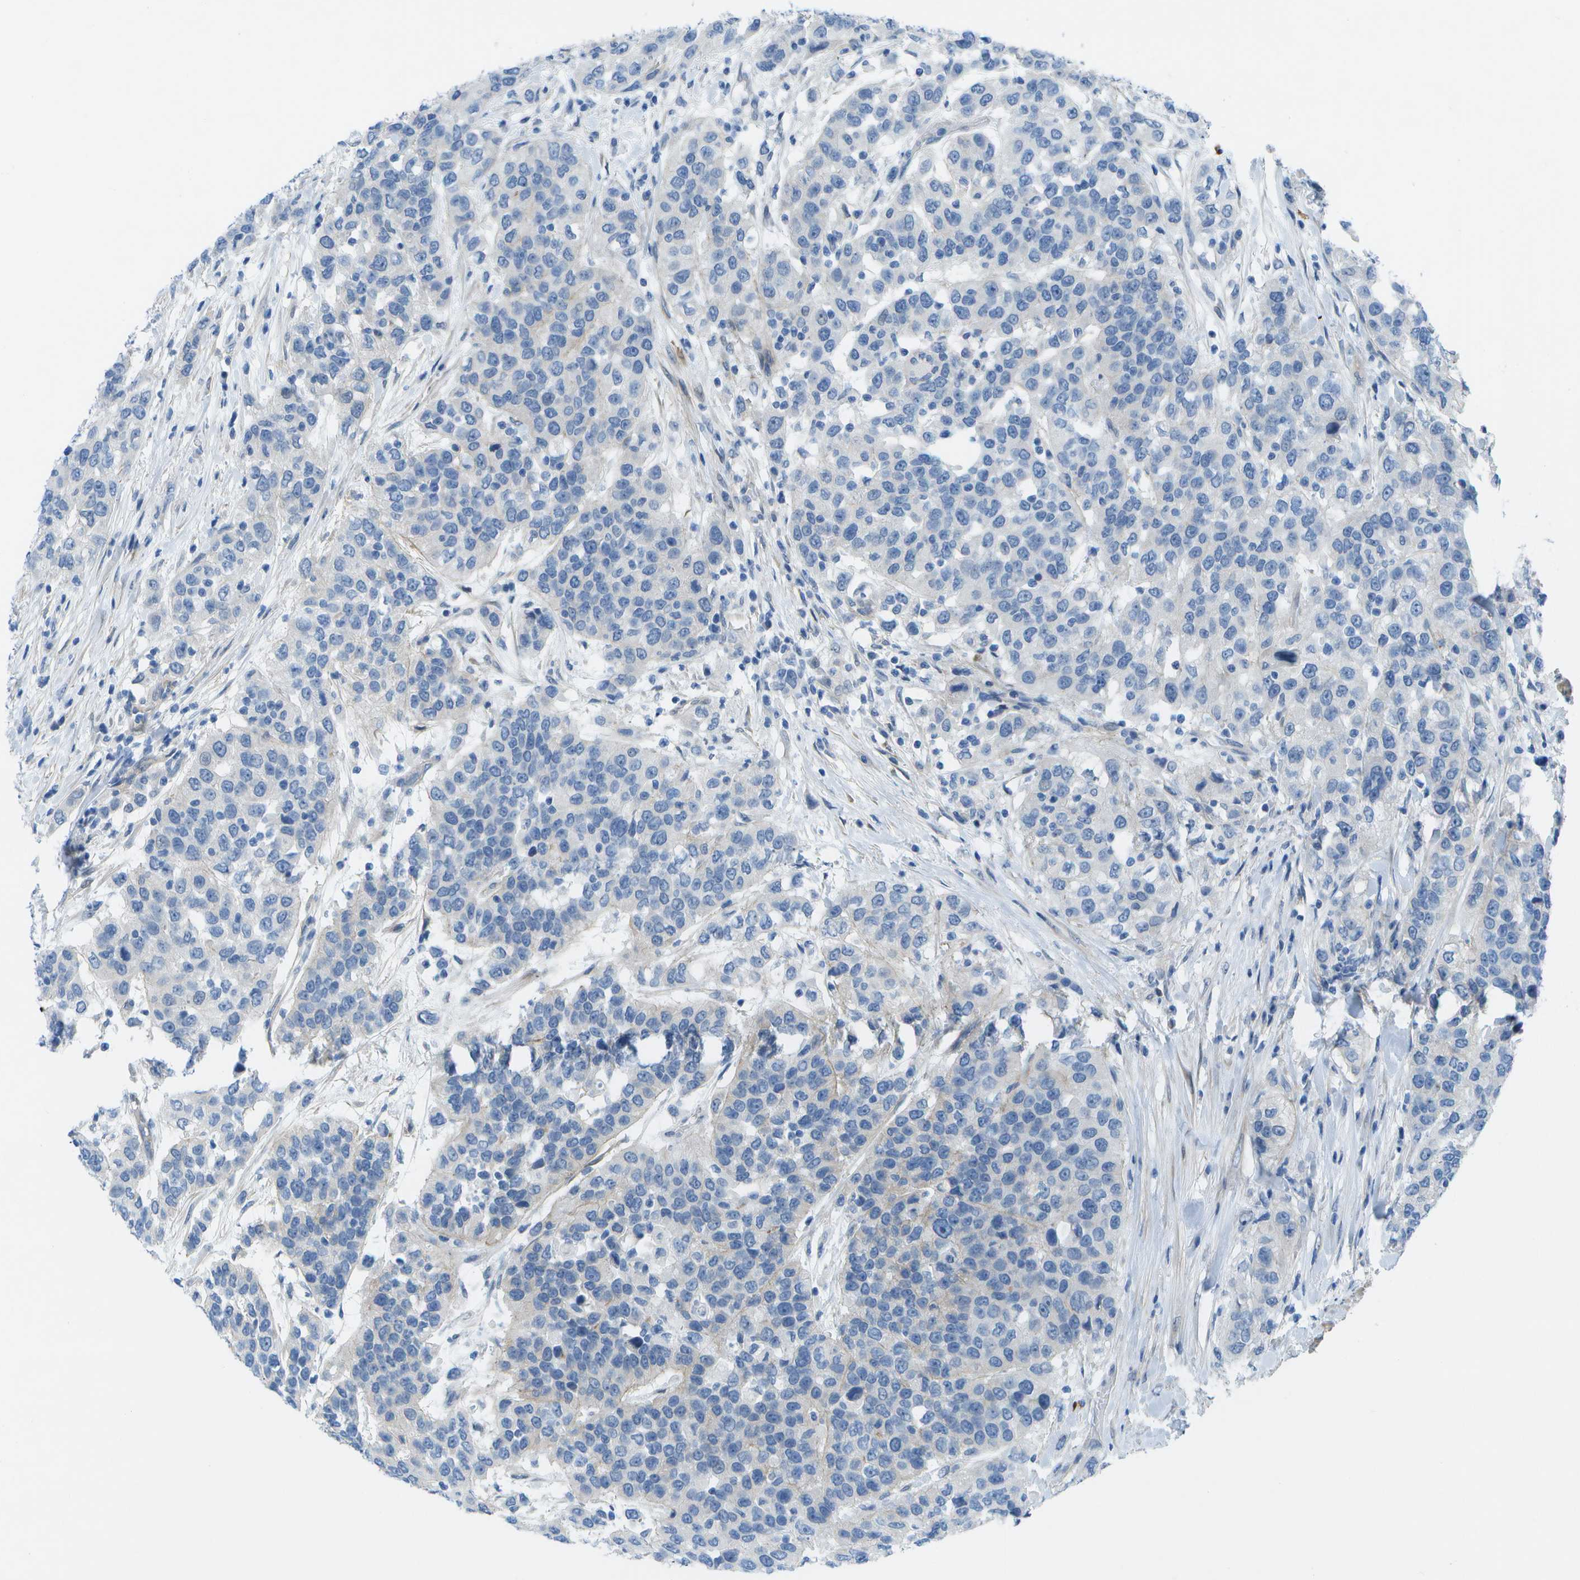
{"staining": {"intensity": "negative", "quantity": "none", "location": "none"}, "tissue": "urothelial cancer", "cell_type": "Tumor cells", "image_type": "cancer", "snomed": [{"axis": "morphology", "description": "Urothelial carcinoma, High grade"}, {"axis": "topography", "description": "Urinary bladder"}], "caption": "Immunohistochemistry (IHC) micrograph of neoplastic tissue: urothelial carcinoma (high-grade) stained with DAB exhibits no significant protein expression in tumor cells.", "gene": "SORBS3", "patient": {"sex": "female", "age": 80}}